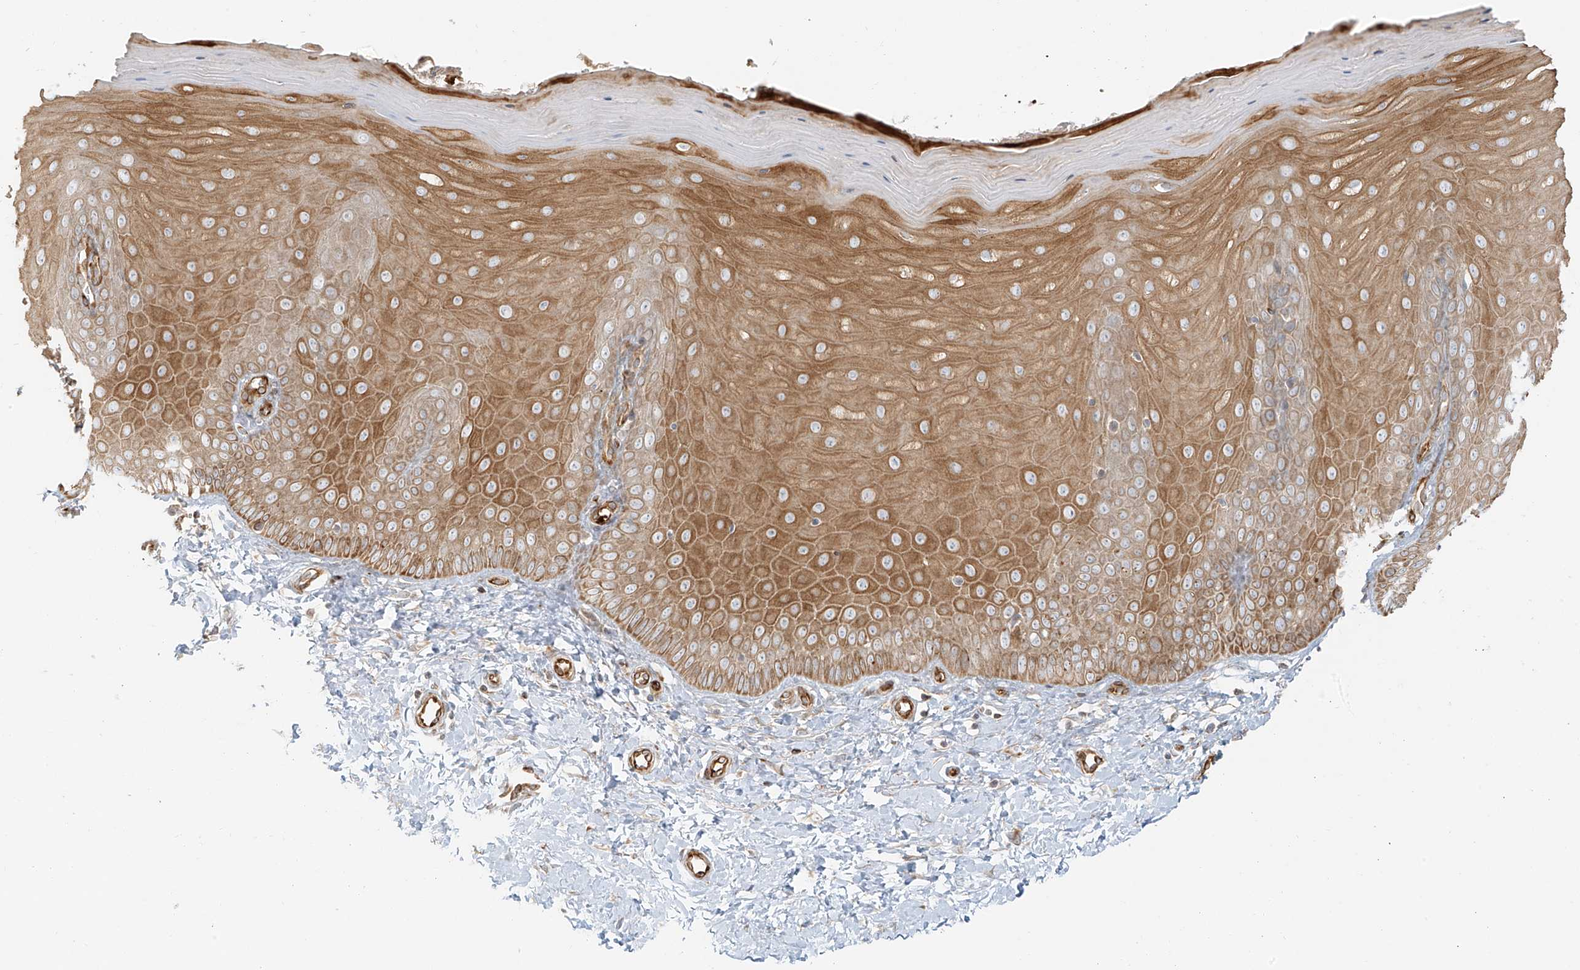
{"staining": {"intensity": "moderate", "quantity": "<25%", "location": "cytoplasmic/membranous"}, "tissue": "cervix", "cell_type": "Glandular cells", "image_type": "normal", "snomed": [{"axis": "morphology", "description": "Normal tissue, NOS"}, {"axis": "topography", "description": "Cervix"}], "caption": "High-magnification brightfield microscopy of benign cervix stained with DAB (brown) and counterstained with hematoxylin (blue). glandular cells exhibit moderate cytoplasmic/membranous positivity is identified in approximately<25% of cells. (DAB IHC, brown staining for protein, blue staining for nuclei).", "gene": "MIPEP", "patient": {"sex": "female", "age": 55}}